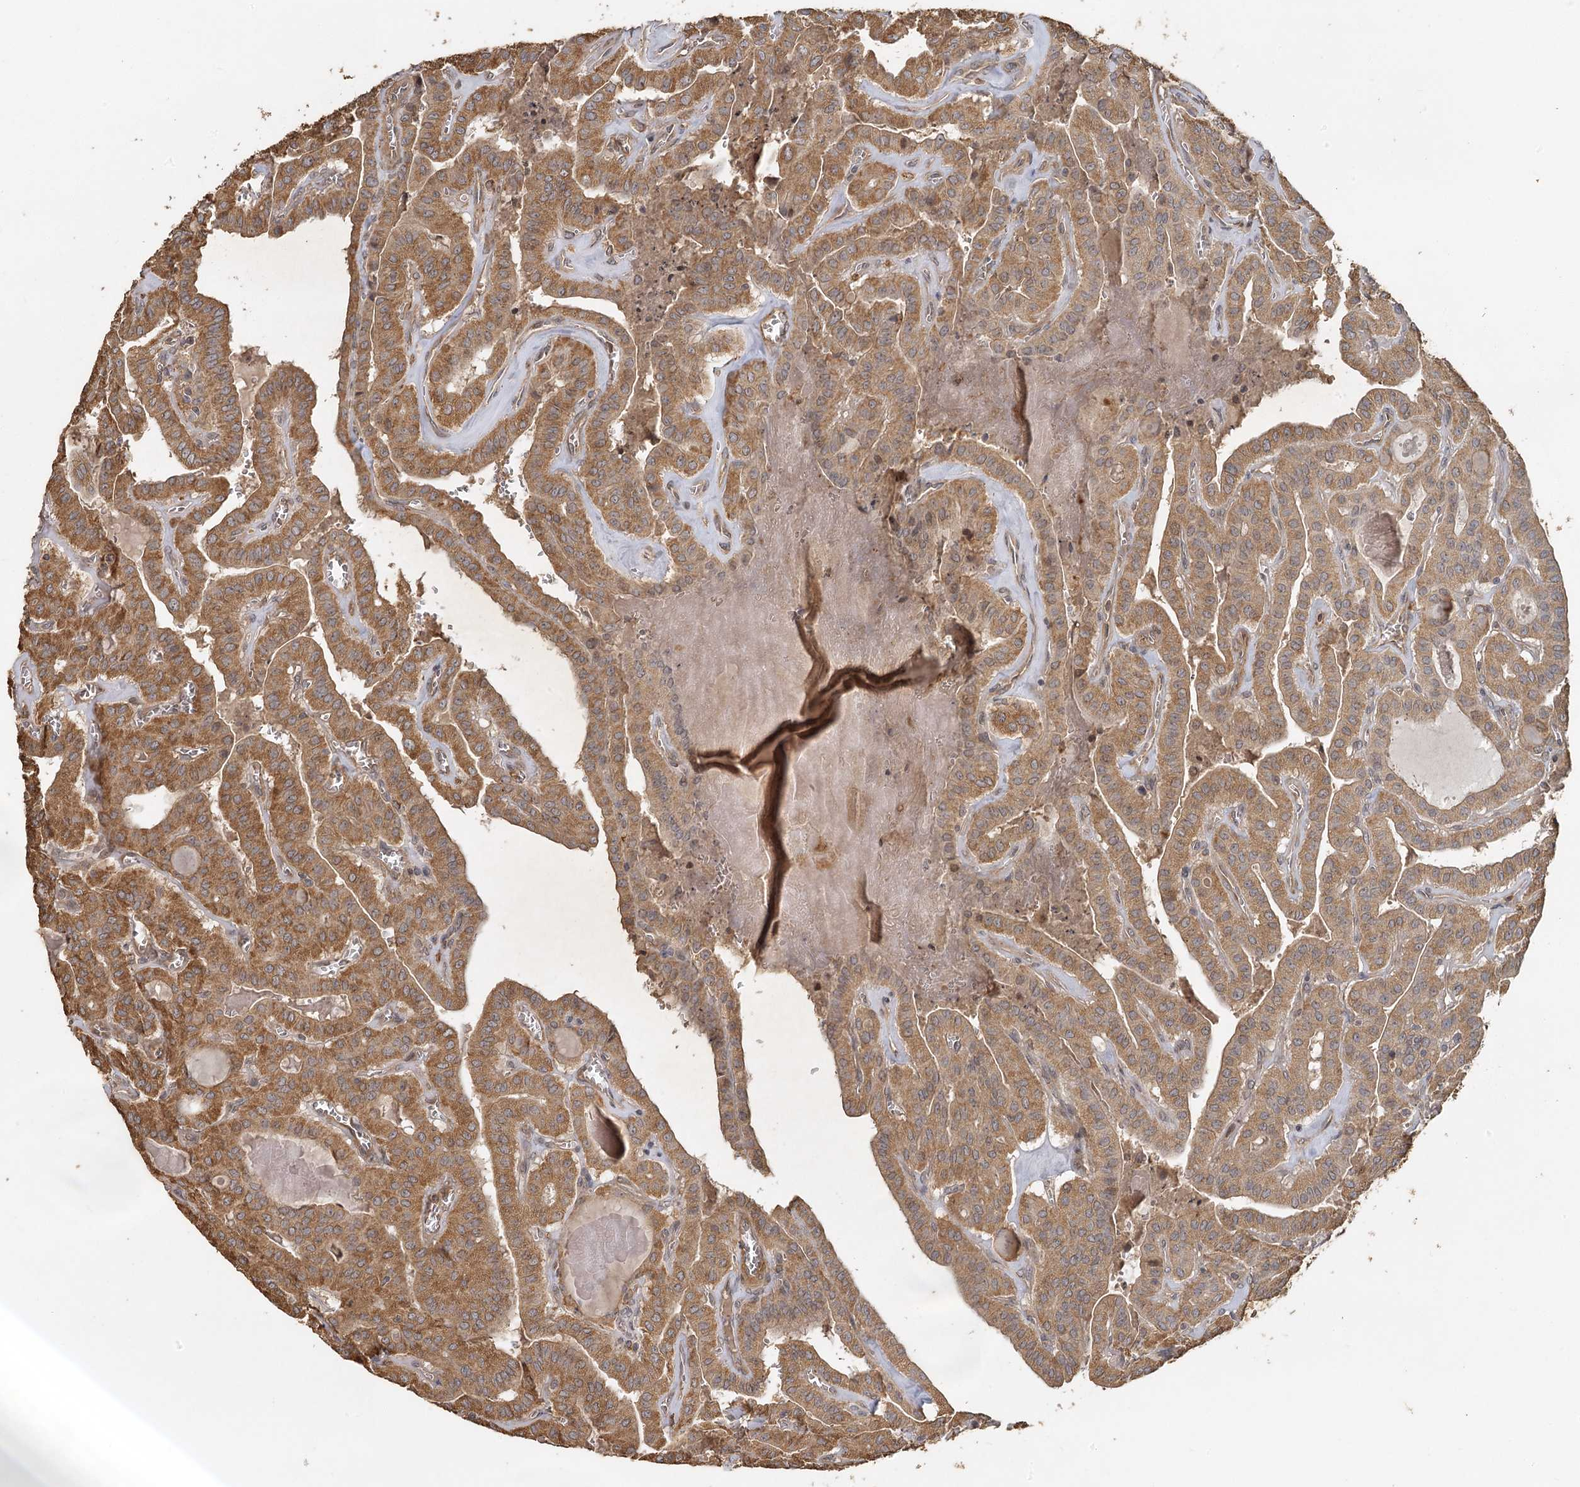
{"staining": {"intensity": "moderate", "quantity": ">75%", "location": "cytoplasmic/membranous"}, "tissue": "thyroid cancer", "cell_type": "Tumor cells", "image_type": "cancer", "snomed": [{"axis": "morphology", "description": "Papillary adenocarcinoma, NOS"}, {"axis": "topography", "description": "Thyroid gland"}], "caption": "The histopathology image reveals staining of papillary adenocarcinoma (thyroid), revealing moderate cytoplasmic/membranous protein positivity (brown color) within tumor cells.", "gene": "PIK3C2A", "patient": {"sex": "male", "age": 52}}